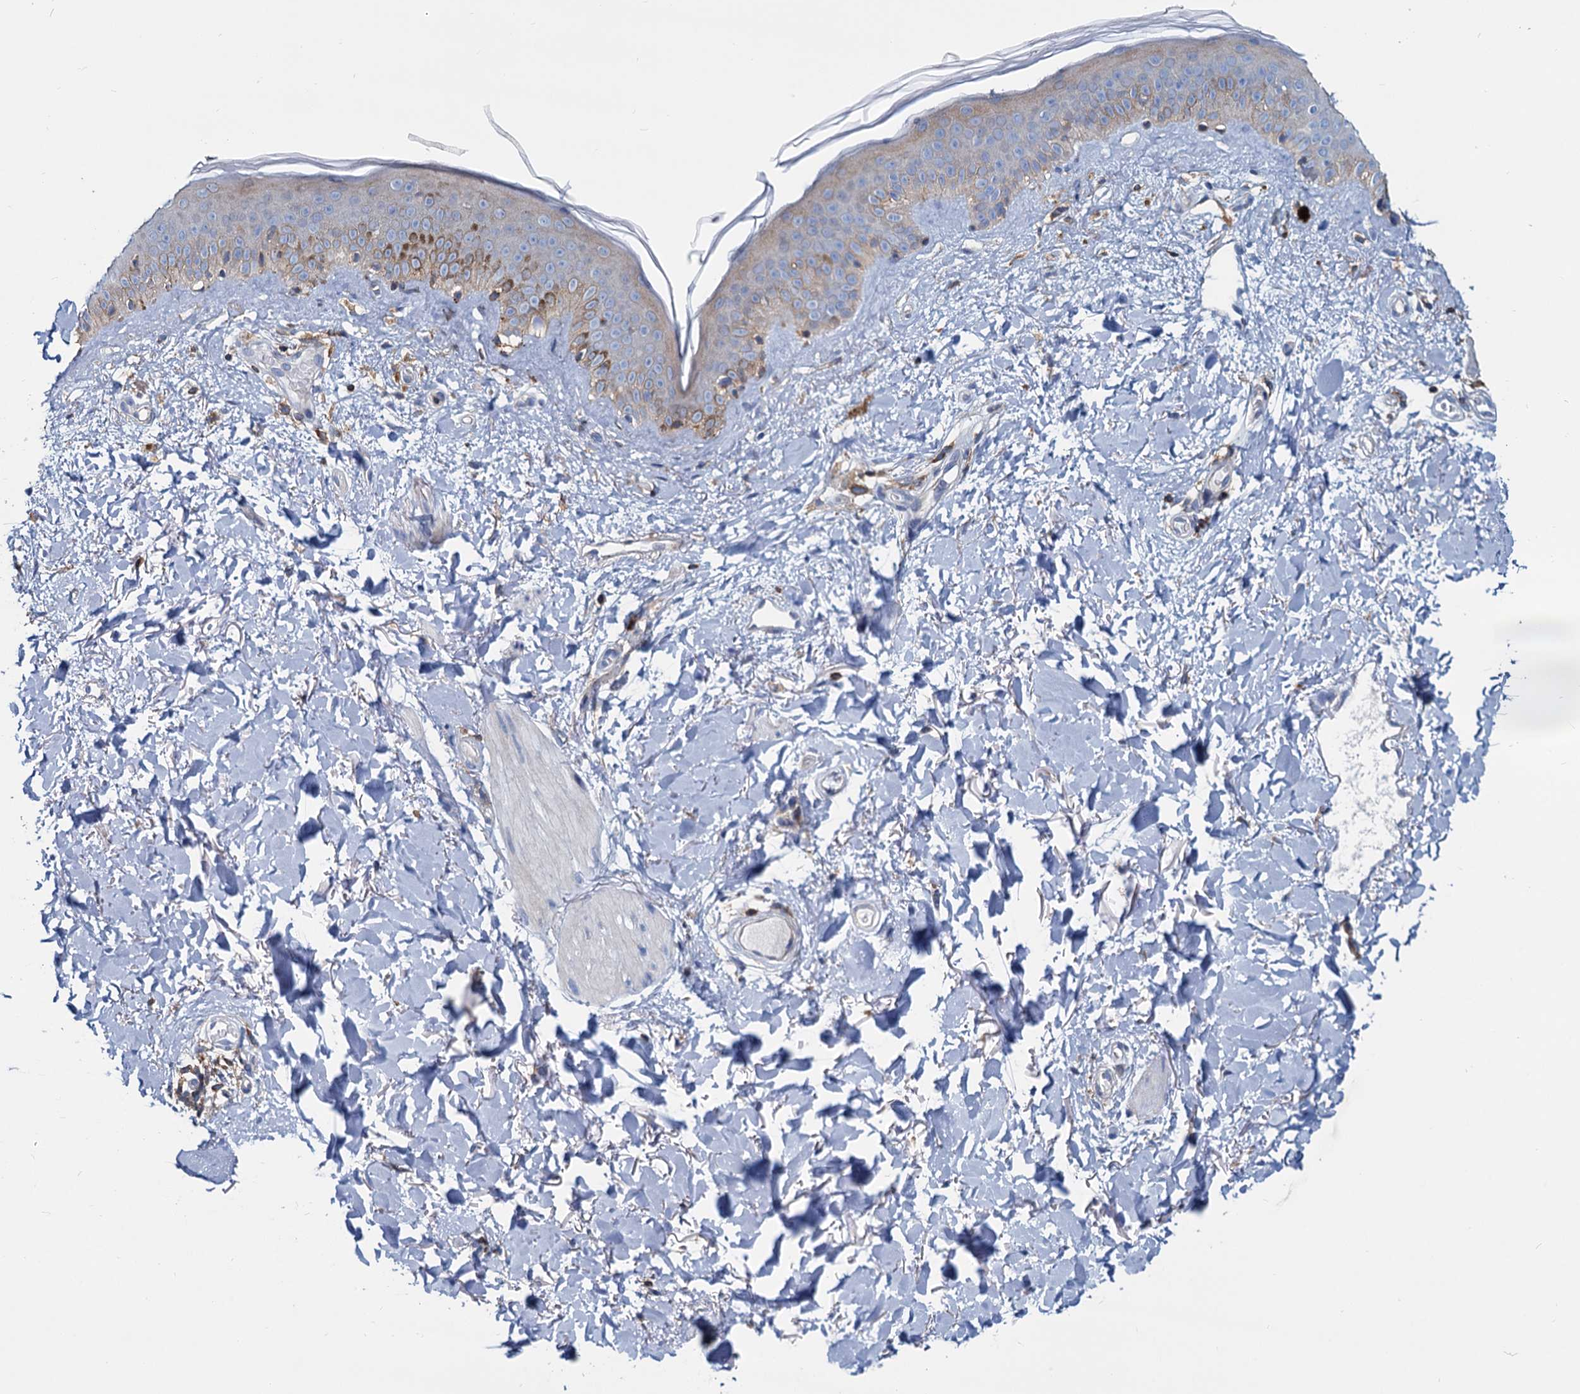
{"staining": {"intensity": "negative", "quantity": "none", "location": "none"}, "tissue": "skin", "cell_type": "Fibroblasts", "image_type": "normal", "snomed": [{"axis": "morphology", "description": "Normal tissue, NOS"}, {"axis": "topography", "description": "Skin"}], "caption": "Immunohistochemistry of unremarkable skin reveals no positivity in fibroblasts. (Stains: DAB (3,3'-diaminobenzidine) immunohistochemistry (IHC) with hematoxylin counter stain, Microscopy: brightfield microscopy at high magnification).", "gene": "LRCH4", "patient": {"sex": "female", "age": 58}}